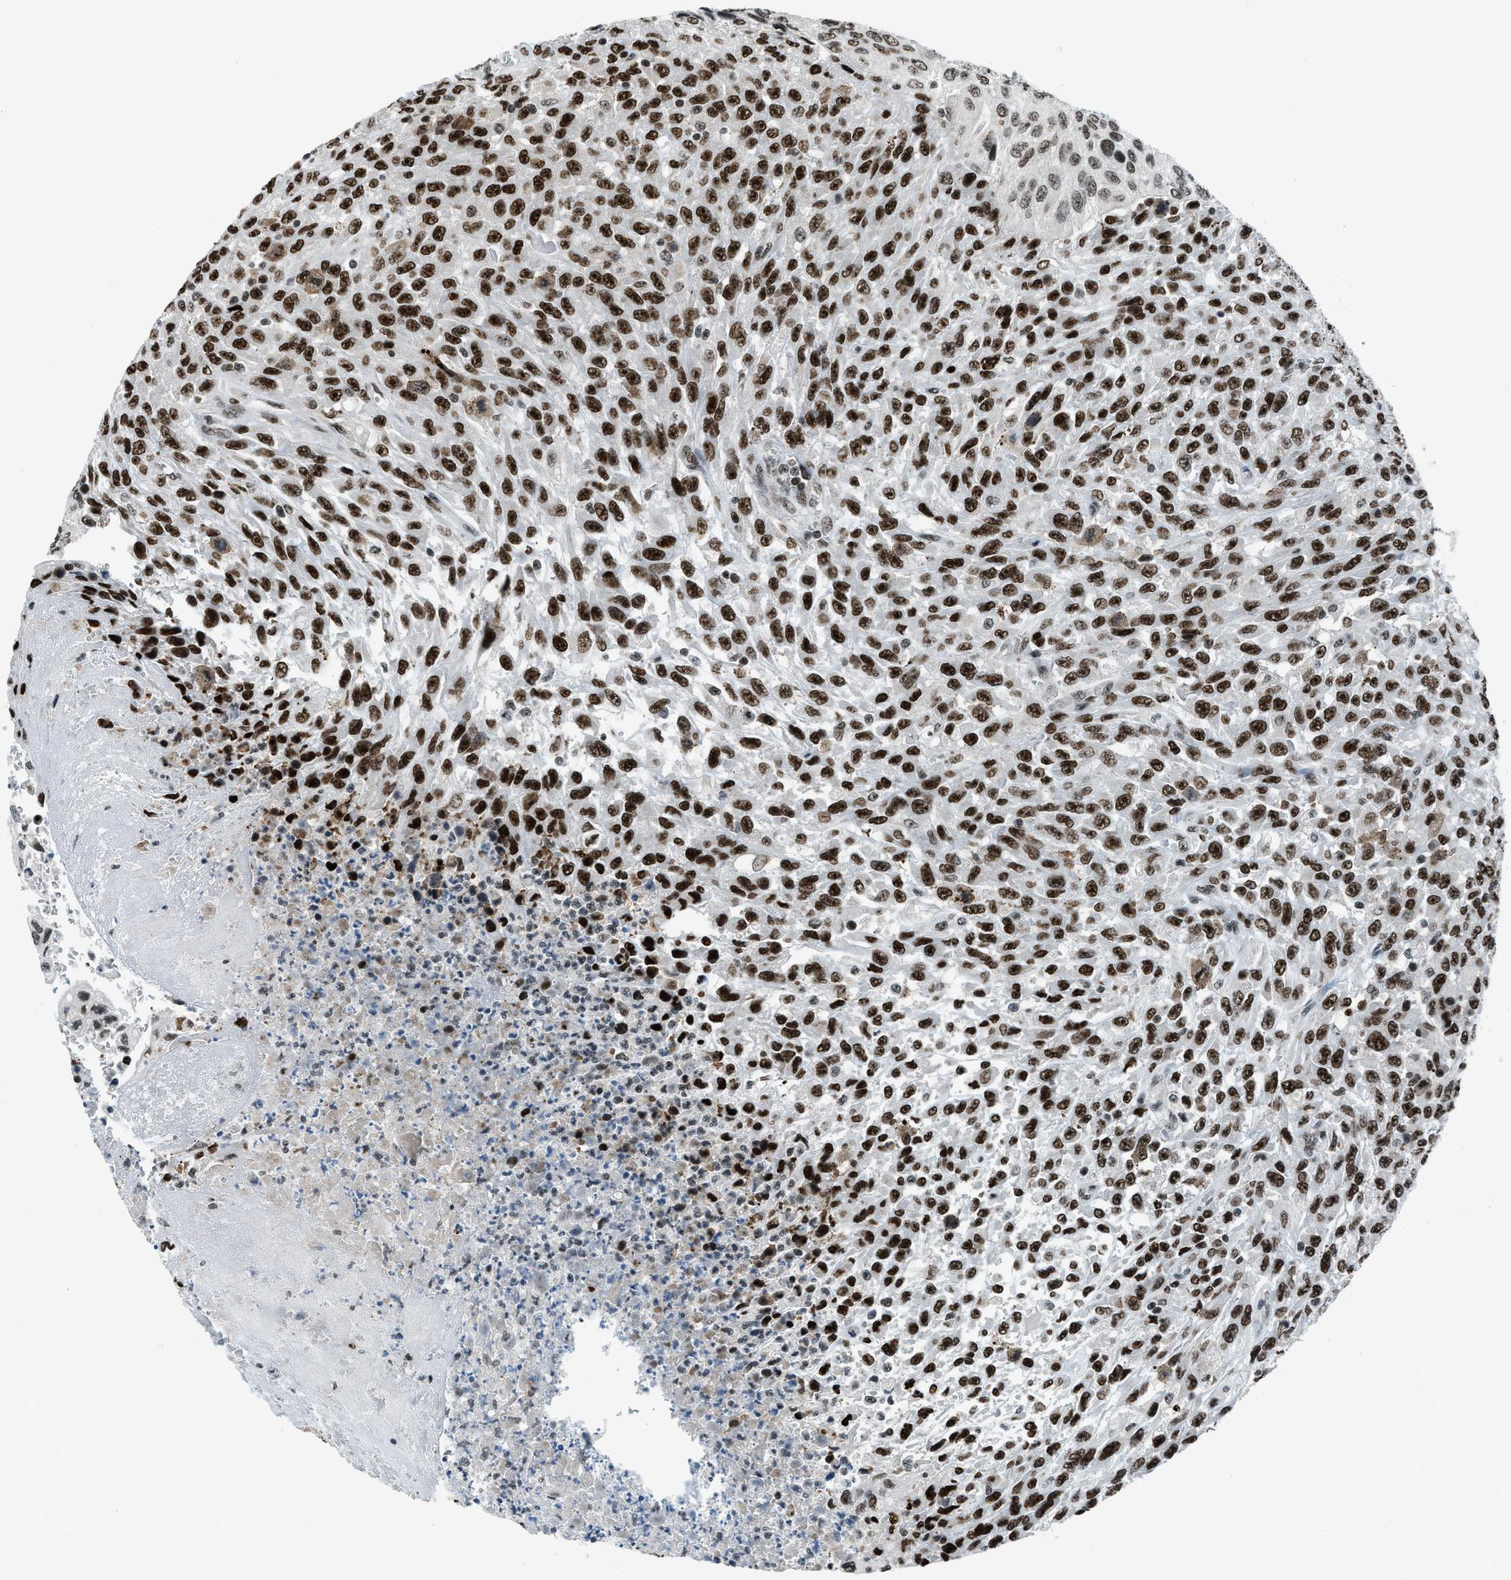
{"staining": {"intensity": "strong", "quantity": ">75%", "location": "nuclear"}, "tissue": "urothelial cancer", "cell_type": "Tumor cells", "image_type": "cancer", "snomed": [{"axis": "morphology", "description": "Urothelial carcinoma, High grade"}, {"axis": "topography", "description": "Urinary bladder"}], "caption": "Urothelial carcinoma (high-grade) stained for a protein (brown) demonstrates strong nuclear positive expression in about >75% of tumor cells.", "gene": "RAD51B", "patient": {"sex": "male", "age": 66}}